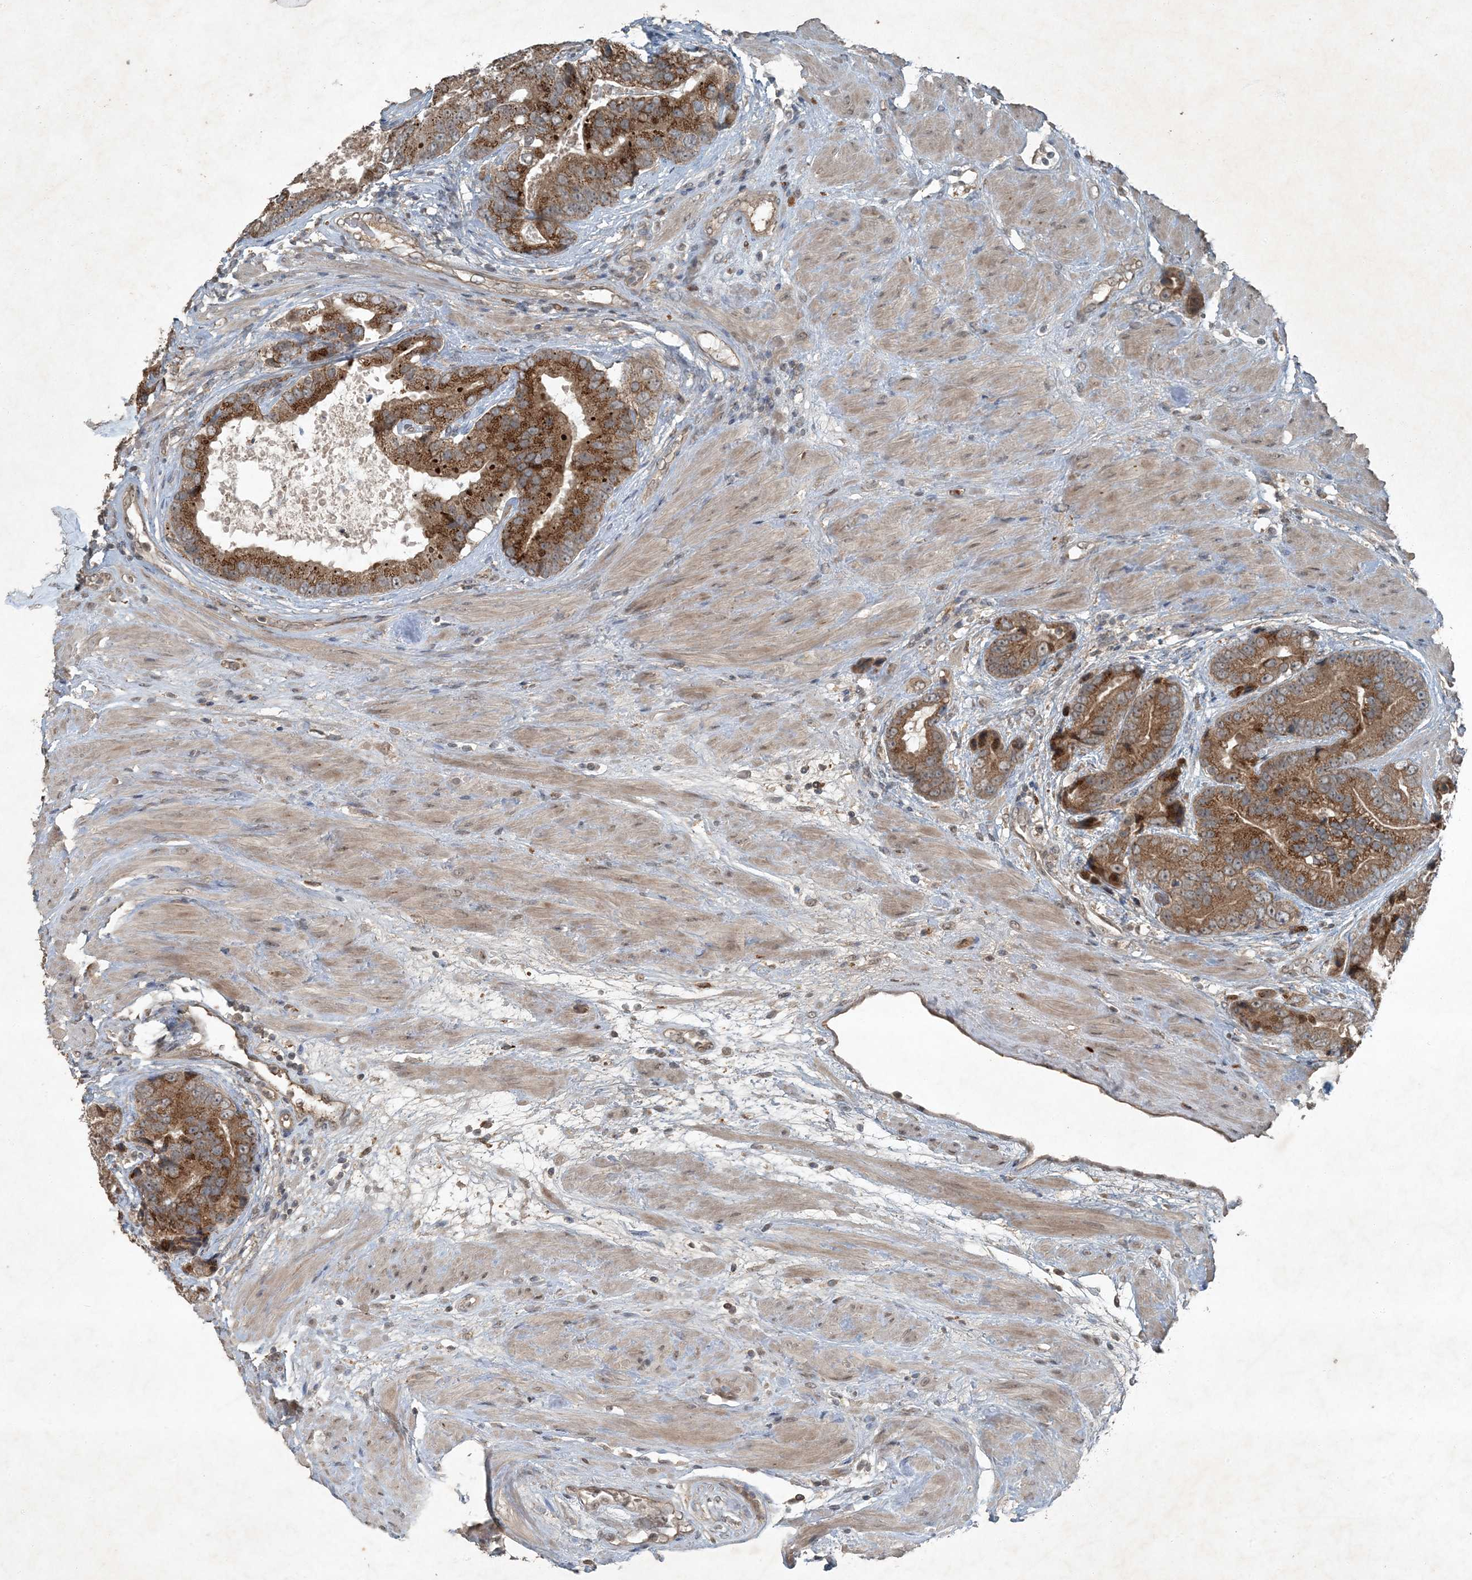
{"staining": {"intensity": "moderate", "quantity": ">75%", "location": "cytoplasmic/membranous"}, "tissue": "prostate cancer", "cell_type": "Tumor cells", "image_type": "cancer", "snomed": [{"axis": "morphology", "description": "Adenocarcinoma, High grade"}, {"axis": "topography", "description": "Prostate"}], "caption": "An immunohistochemistry histopathology image of tumor tissue is shown. Protein staining in brown shows moderate cytoplasmic/membranous positivity in prostate cancer within tumor cells.", "gene": "MDN1", "patient": {"sex": "male", "age": 70}}